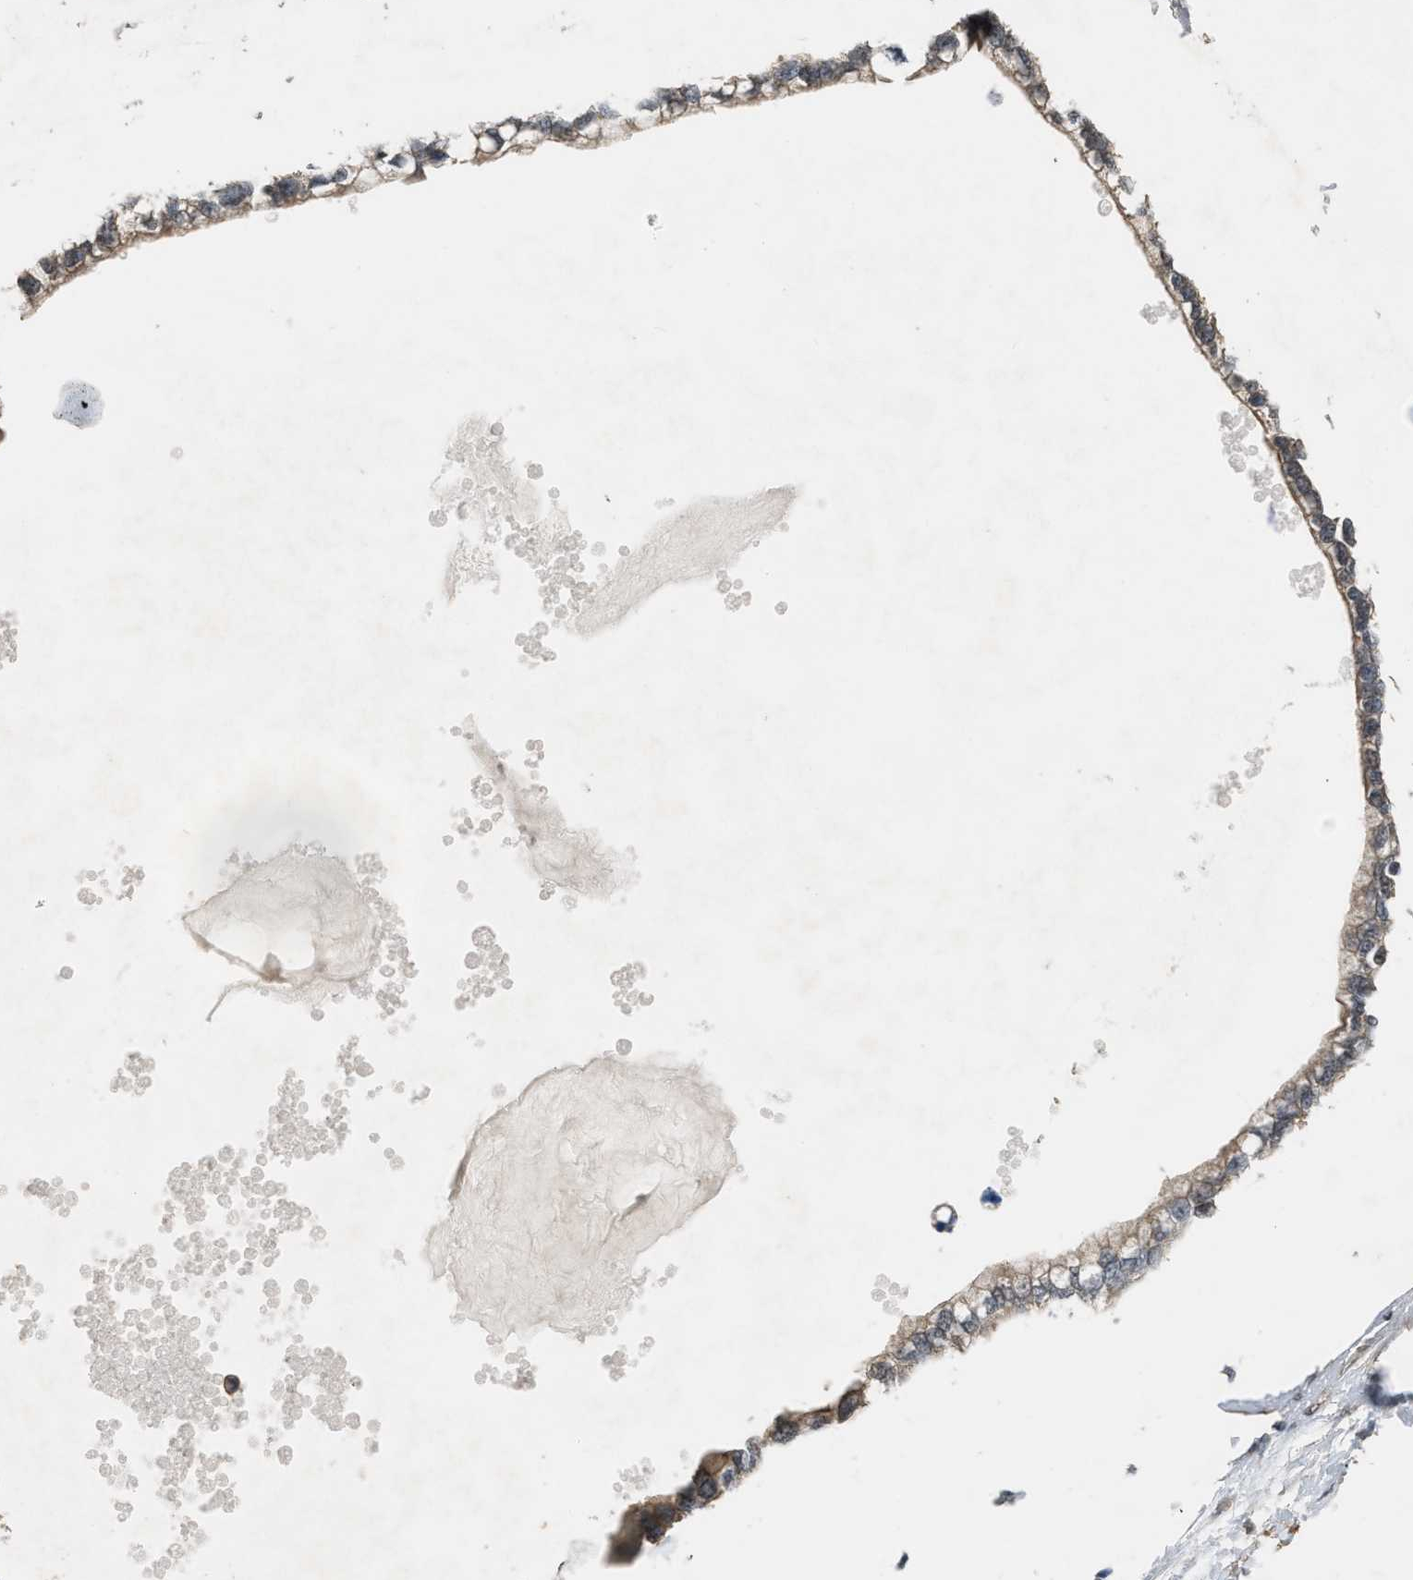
{"staining": {"intensity": "weak", "quantity": ">75%", "location": "cytoplasmic/membranous"}, "tissue": "pancreatic cancer", "cell_type": "Tumor cells", "image_type": "cancer", "snomed": [{"axis": "morphology", "description": "Adenocarcinoma, NOS"}, {"axis": "topography", "description": "Pancreas"}], "caption": "Pancreatic adenocarcinoma was stained to show a protein in brown. There is low levels of weak cytoplasmic/membranous staining in about >75% of tumor cells.", "gene": "DENND6B", "patient": {"sex": "male", "age": 74}}